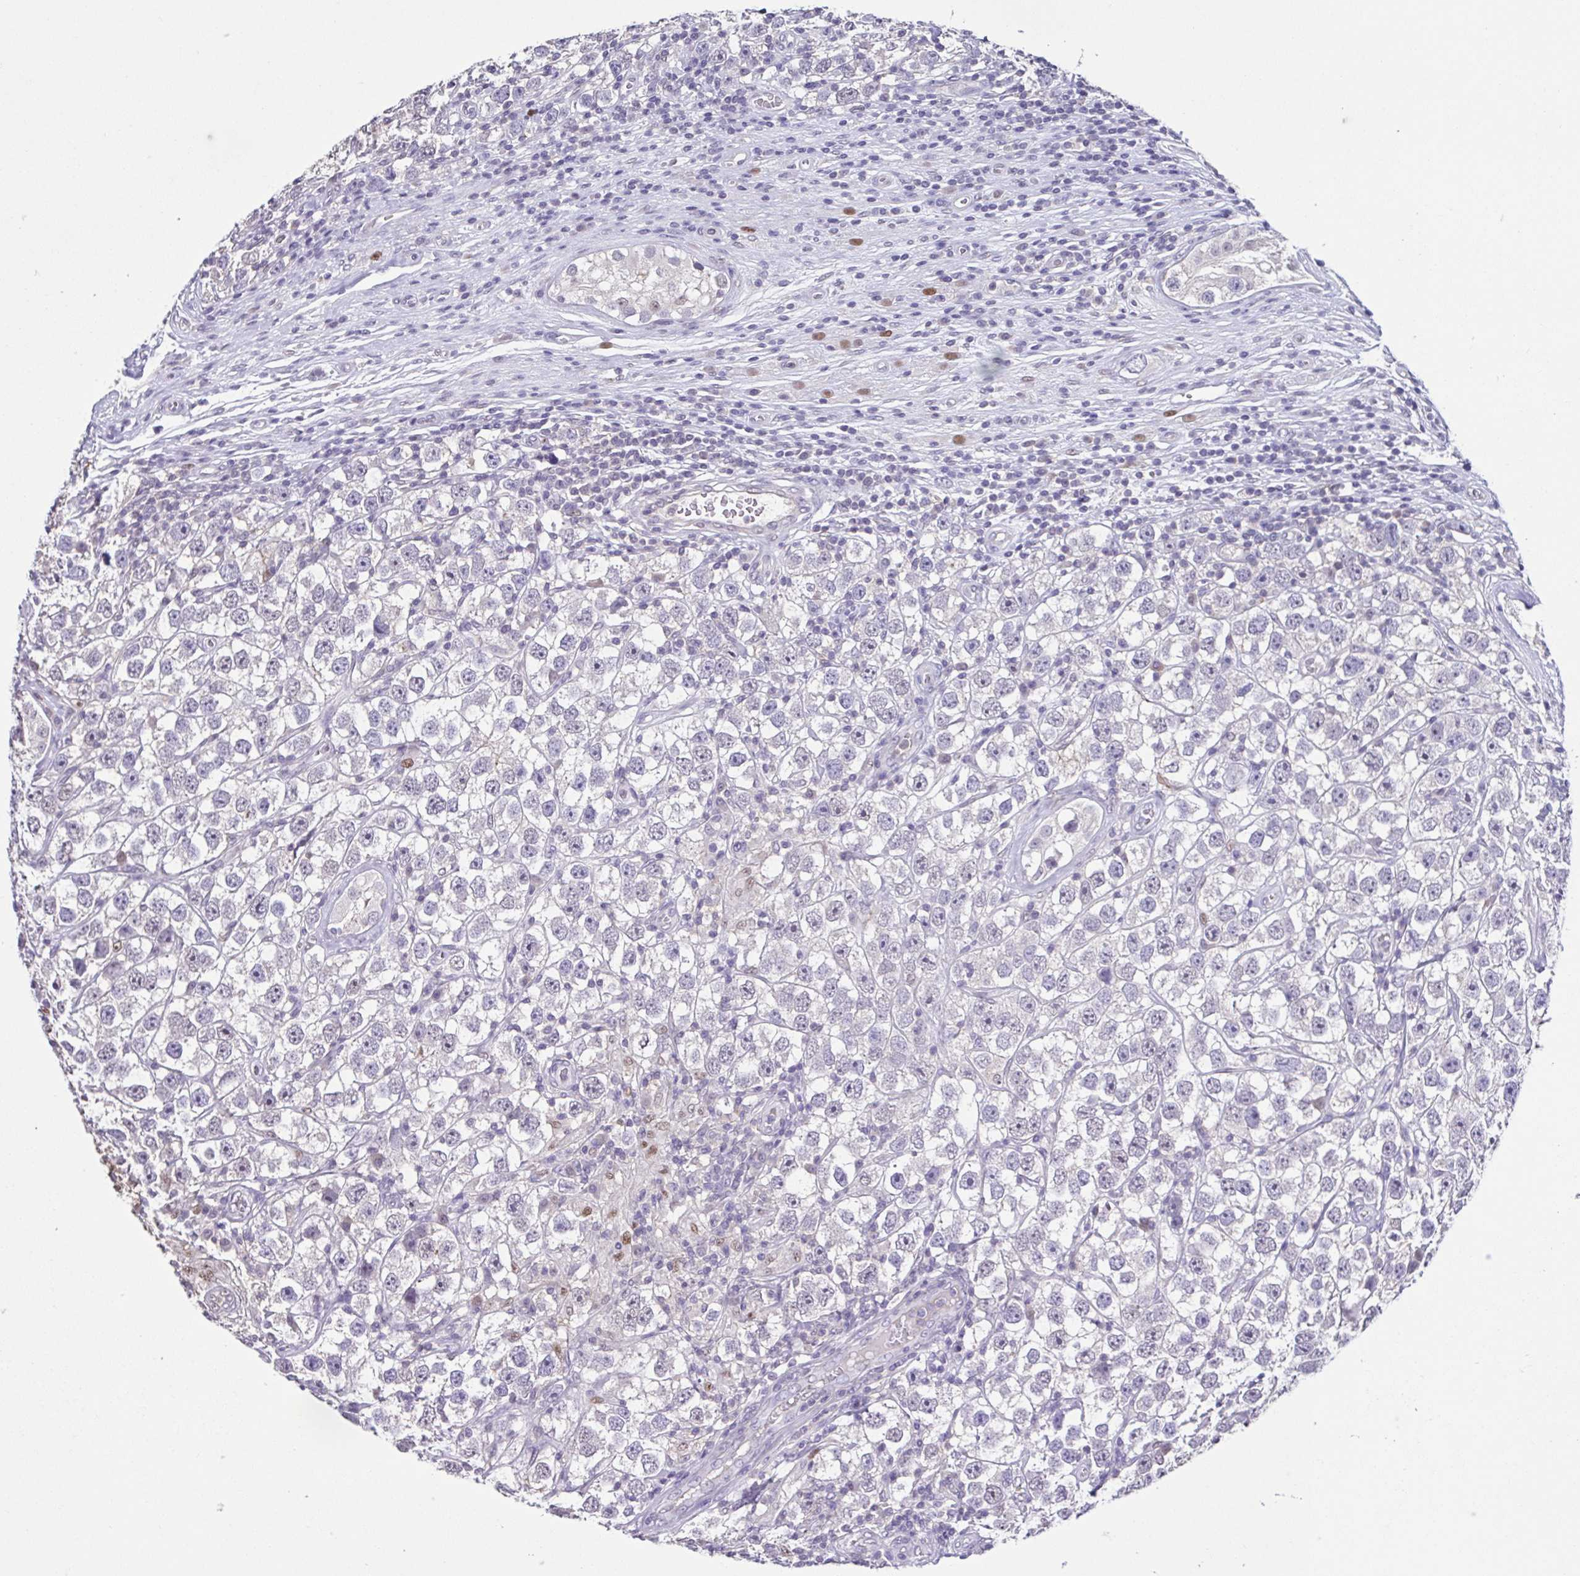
{"staining": {"intensity": "negative", "quantity": "none", "location": "none"}, "tissue": "testis cancer", "cell_type": "Tumor cells", "image_type": "cancer", "snomed": [{"axis": "morphology", "description": "Seminoma, NOS"}, {"axis": "topography", "description": "Testis"}], "caption": "This micrograph is of testis cancer (seminoma) stained with immunohistochemistry to label a protein in brown with the nuclei are counter-stained blue. There is no positivity in tumor cells.", "gene": "ACTRT3", "patient": {"sex": "male", "age": 26}}